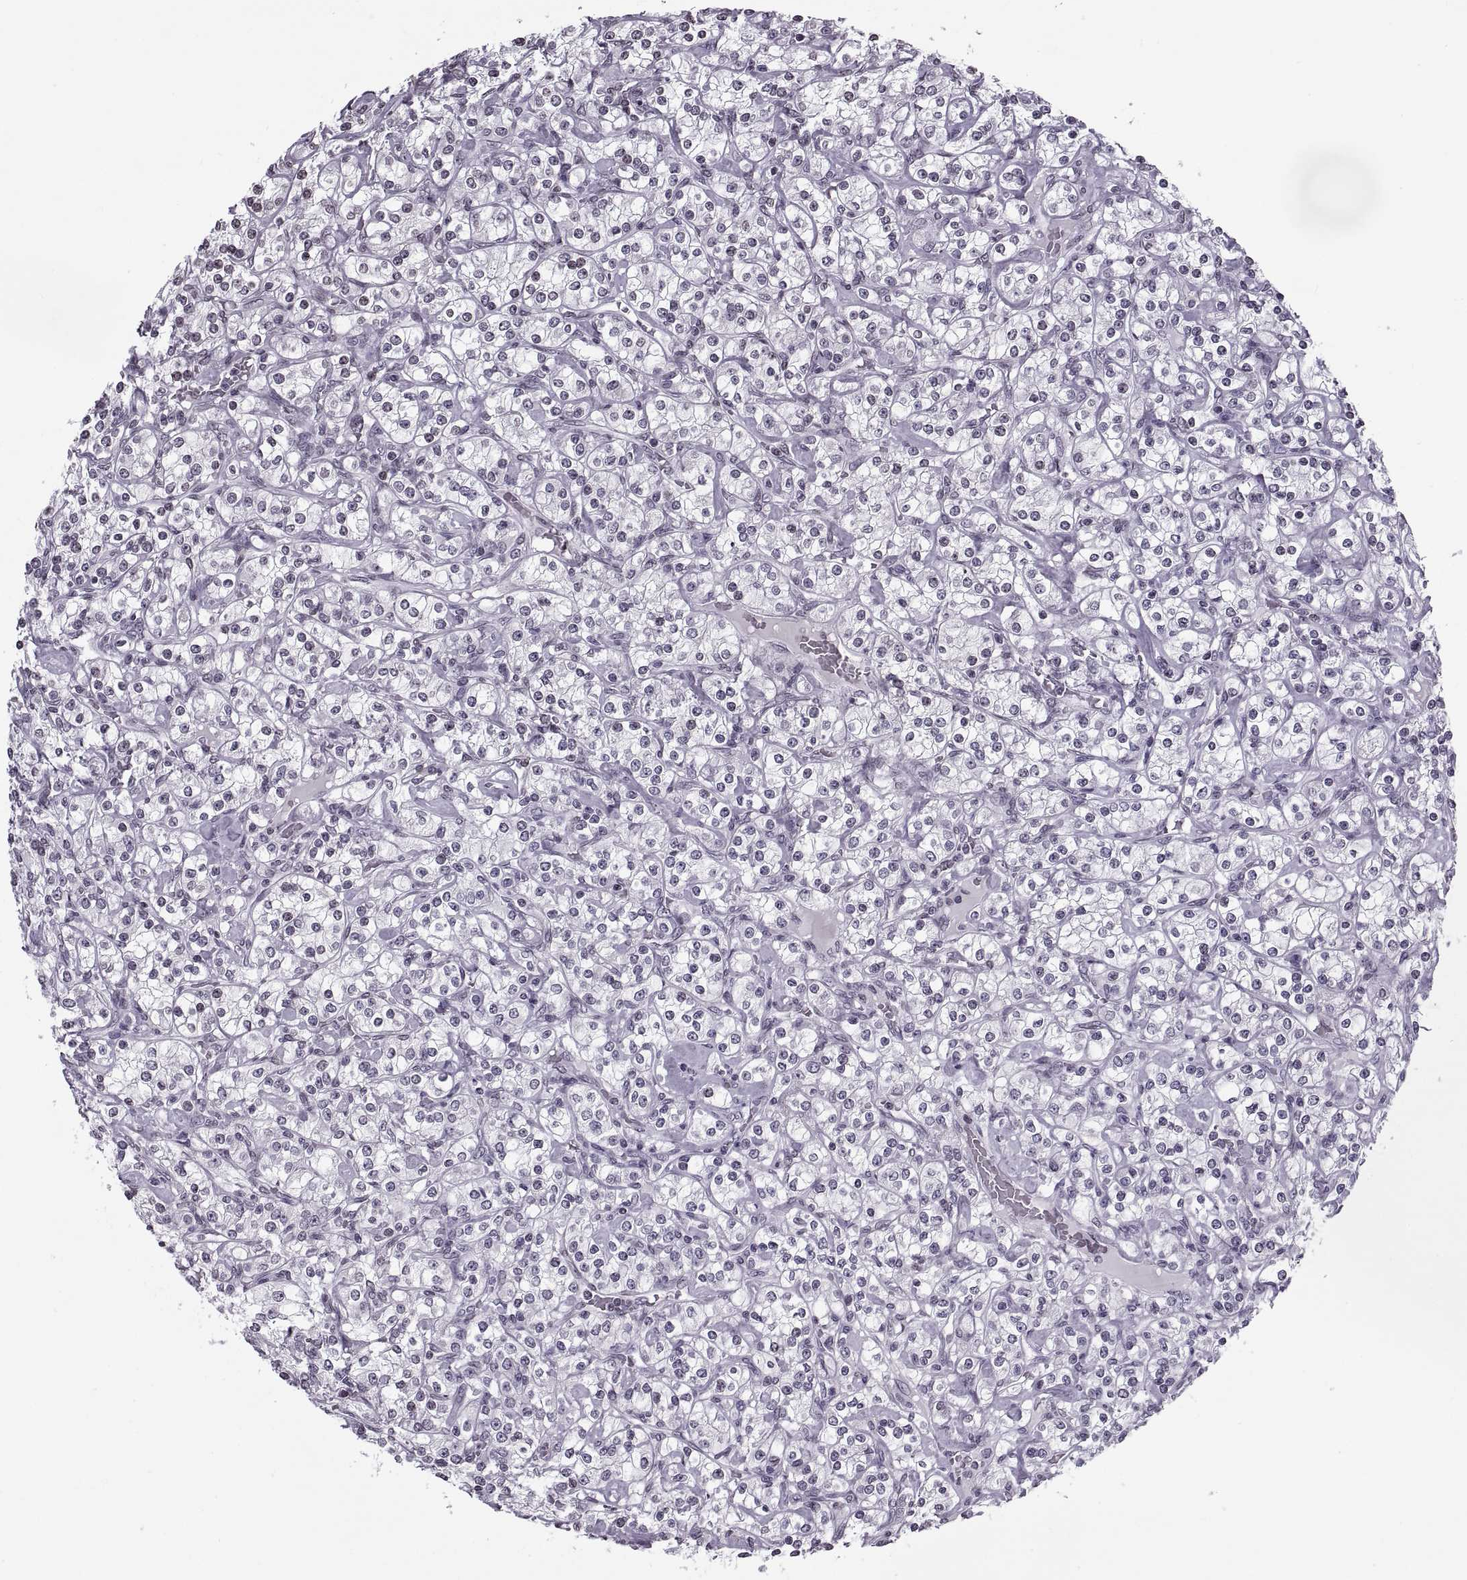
{"staining": {"intensity": "negative", "quantity": "none", "location": "none"}, "tissue": "renal cancer", "cell_type": "Tumor cells", "image_type": "cancer", "snomed": [{"axis": "morphology", "description": "Adenocarcinoma, NOS"}, {"axis": "topography", "description": "Kidney"}], "caption": "Tumor cells show no significant staining in renal cancer (adenocarcinoma).", "gene": "H1-8", "patient": {"sex": "male", "age": 77}}